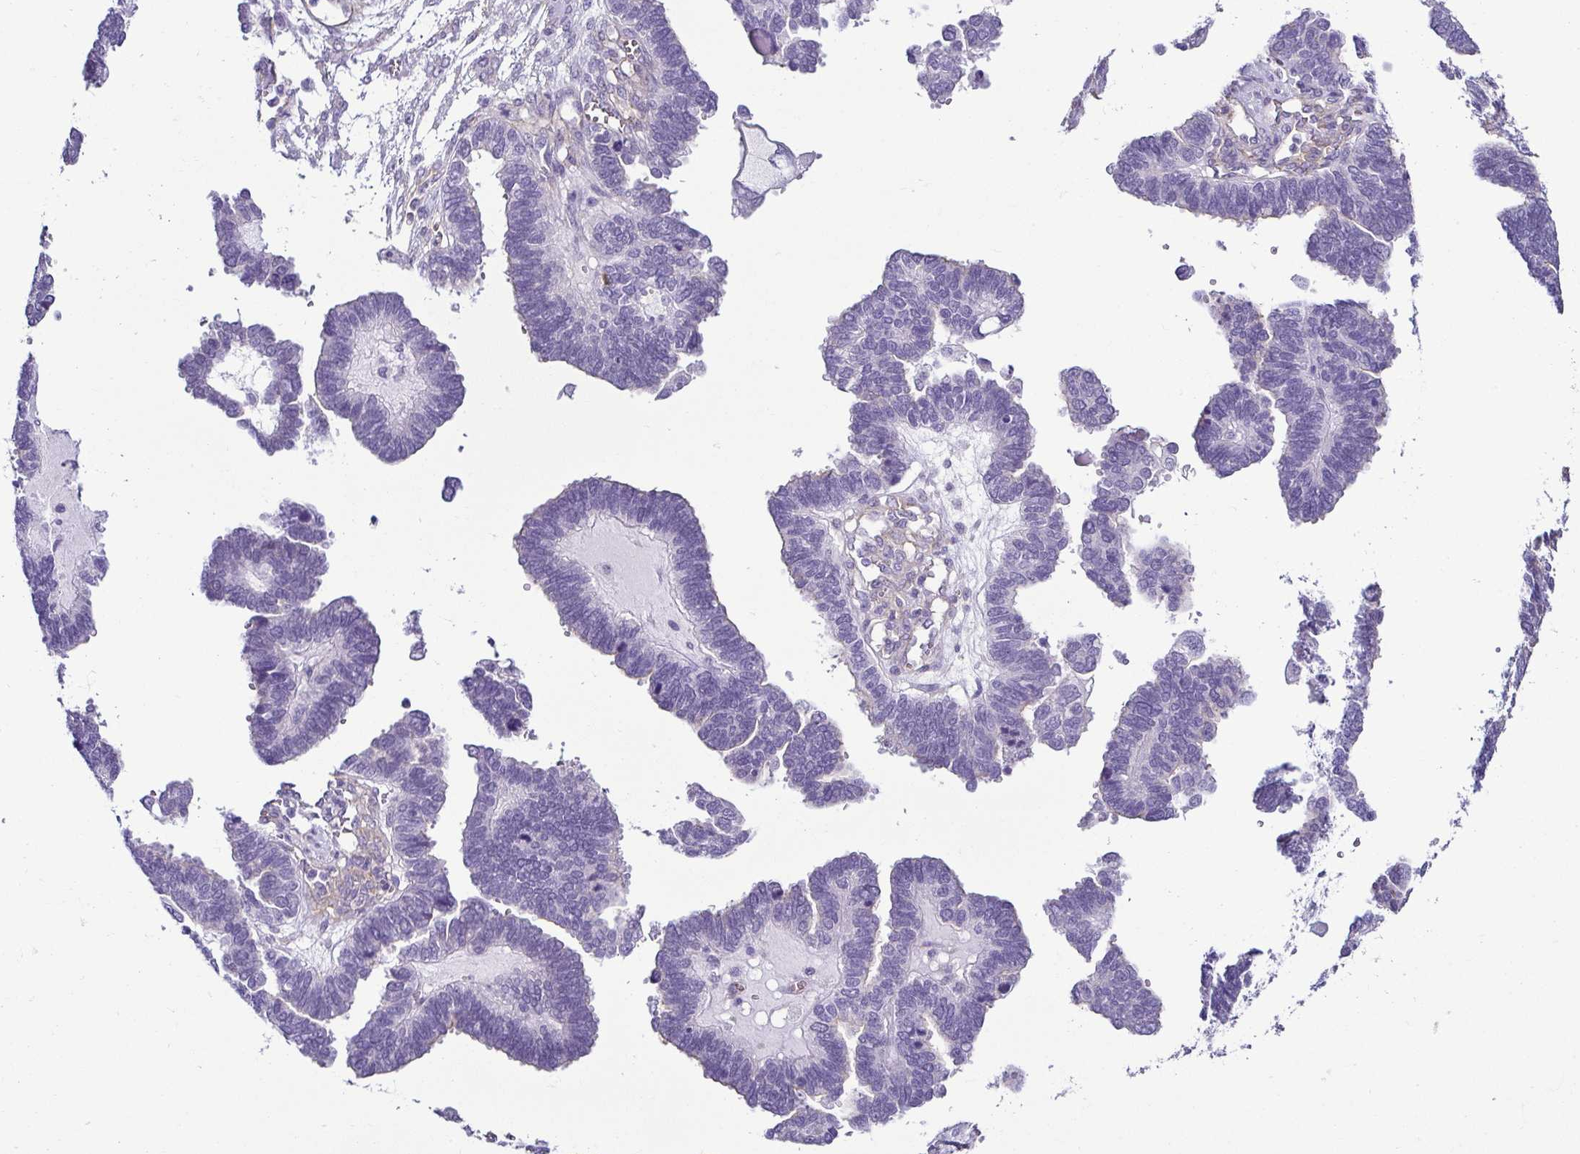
{"staining": {"intensity": "negative", "quantity": "none", "location": "none"}, "tissue": "ovarian cancer", "cell_type": "Tumor cells", "image_type": "cancer", "snomed": [{"axis": "morphology", "description": "Cystadenocarcinoma, serous, NOS"}, {"axis": "topography", "description": "Ovary"}], "caption": "Immunohistochemistry micrograph of human ovarian cancer stained for a protein (brown), which exhibits no expression in tumor cells.", "gene": "CASP14", "patient": {"sex": "female", "age": 51}}